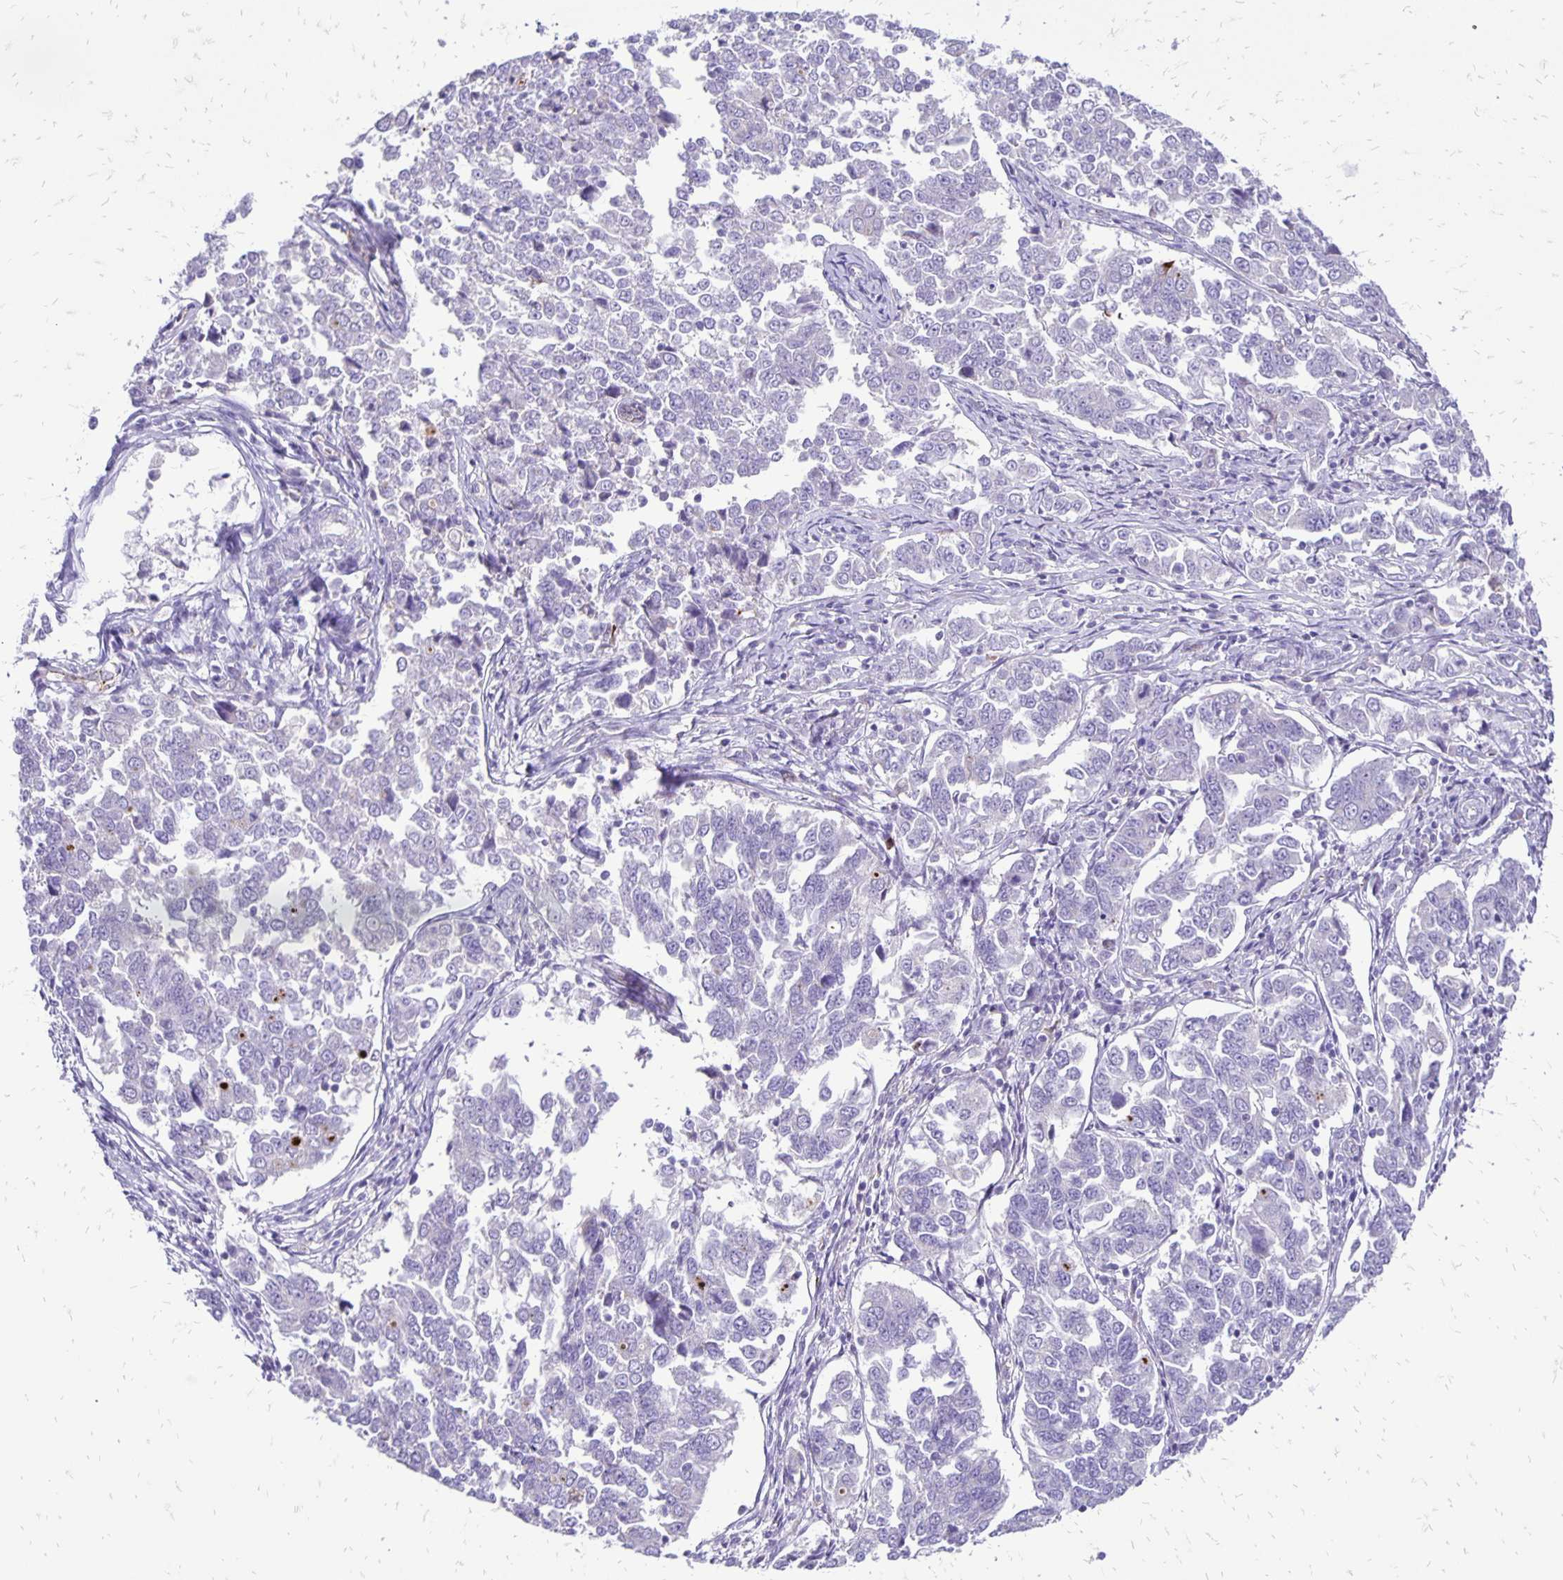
{"staining": {"intensity": "negative", "quantity": "none", "location": "none"}, "tissue": "endometrial cancer", "cell_type": "Tumor cells", "image_type": "cancer", "snomed": [{"axis": "morphology", "description": "Adenocarcinoma, NOS"}, {"axis": "topography", "description": "Endometrium"}], "caption": "Protein analysis of endometrial adenocarcinoma demonstrates no significant staining in tumor cells.", "gene": "EIF5A", "patient": {"sex": "female", "age": 43}}